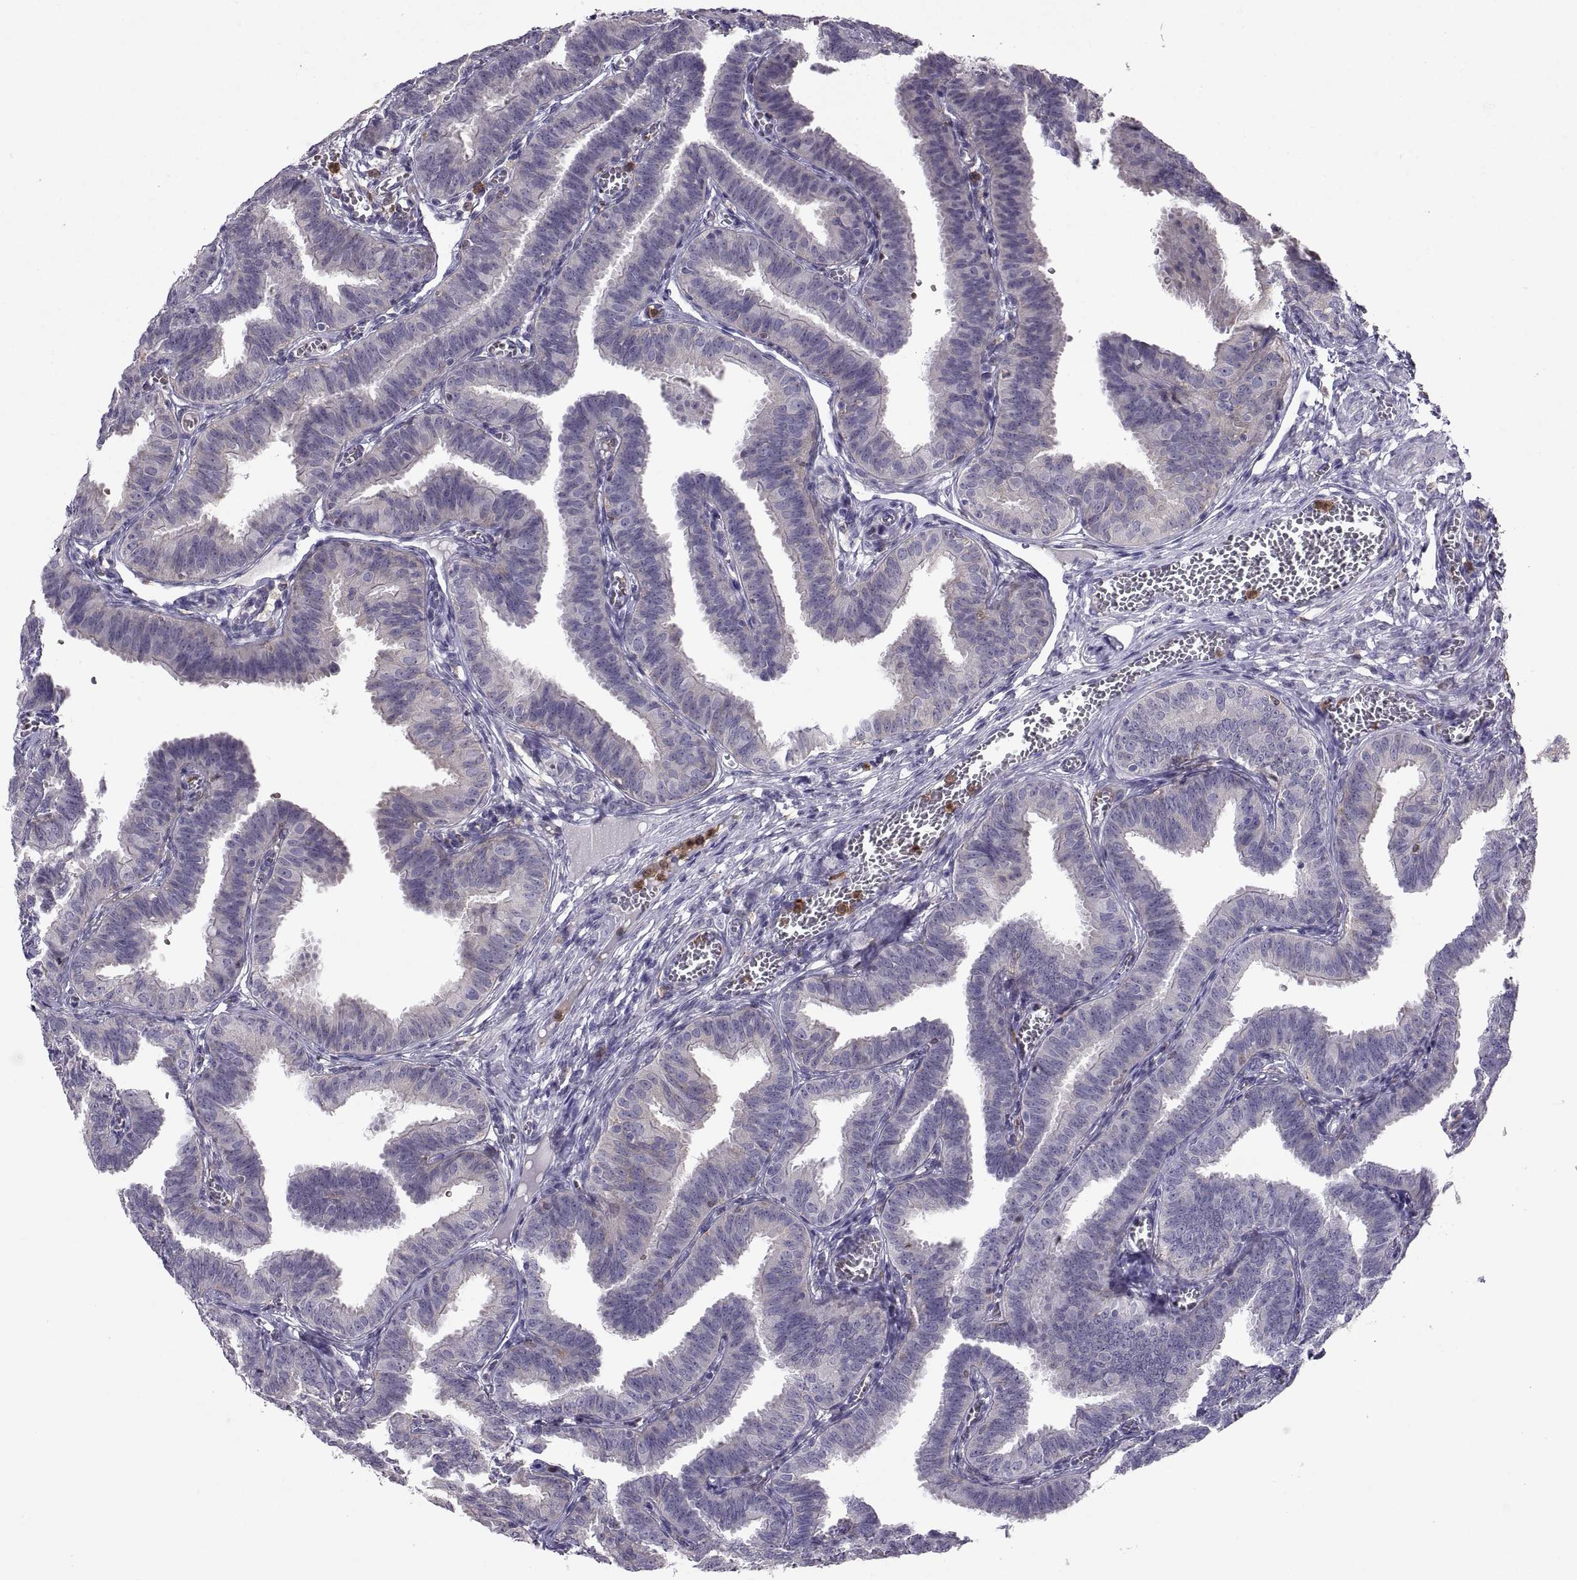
{"staining": {"intensity": "negative", "quantity": "none", "location": "none"}, "tissue": "fallopian tube", "cell_type": "Glandular cells", "image_type": "normal", "snomed": [{"axis": "morphology", "description": "Normal tissue, NOS"}, {"axis": "topography", "description": "Fallopian tube"}], "caption": "Immunohistochemistry histopathology image of benign fallopian tube: human fallopian tube stained with DAB reveals no significant protein expression in glandular cells. The staining is performed using DAB brown chromogen with nuclei counter-stained in using hematoxylin.", "gene": "DOK3", "patient": {"sex": "female", "age": 25}}